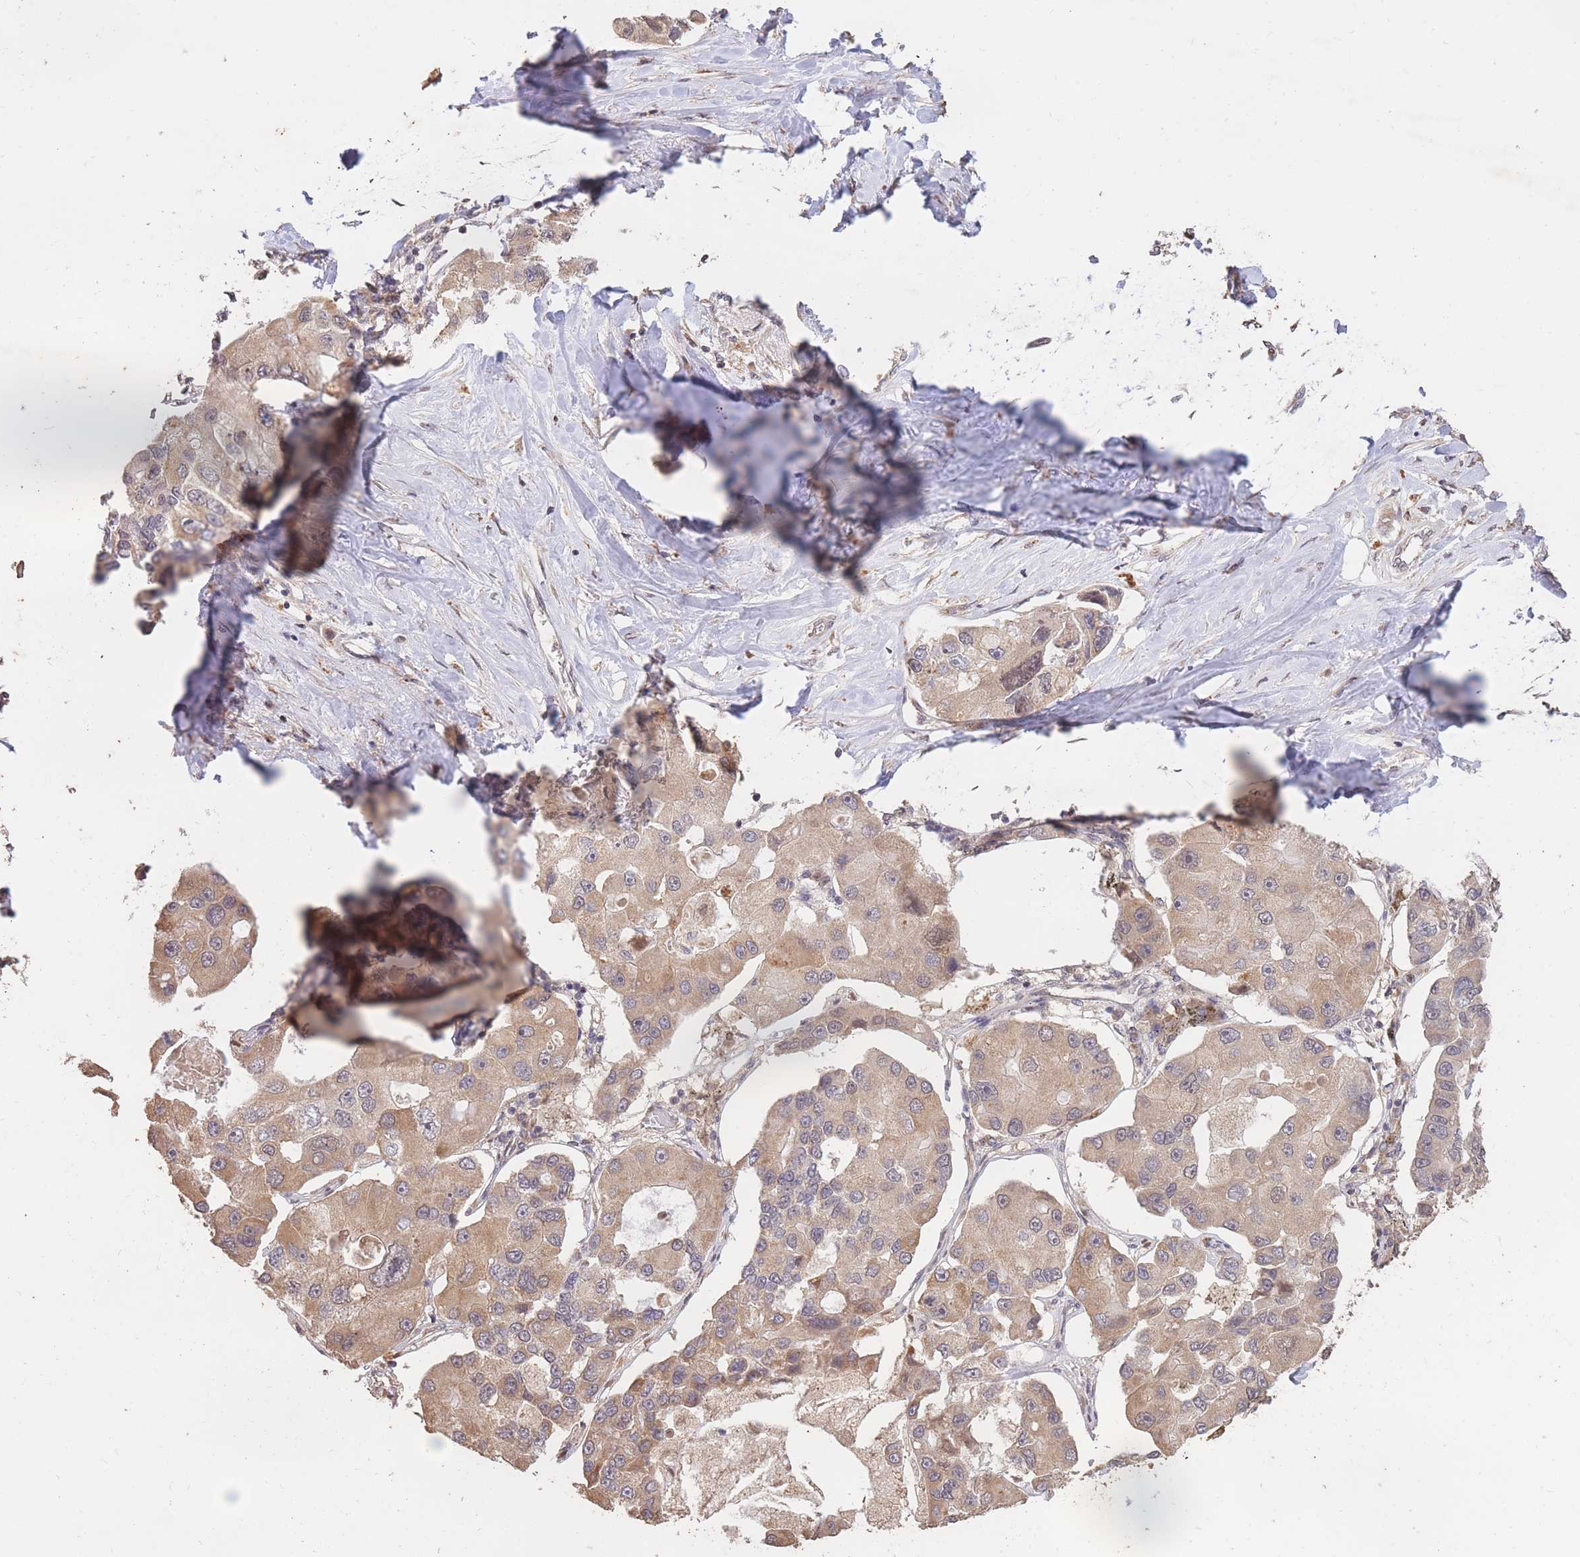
{"staining": {"intensity": "weak", "quantity": ">75%", "location": "cytoplasmic/membranous"}, "tissue": "lung cancer", "cell_type": "Tumor cells", "image_type": "cancer", "snomed": [{"axis": "morphology", "description": "Adenocarcinoma, NOS"}, {"axis": "topography", "description": "Lung"}], "caption": "The photomicrograph exhibits staining of lung cancer (adenocarcinoma), revealing weak cytoplasmic/membranous protein staining (brown color) within tumor cells.", "gene": "RGS14", "patient": {"sex": "female", "age": 54}}